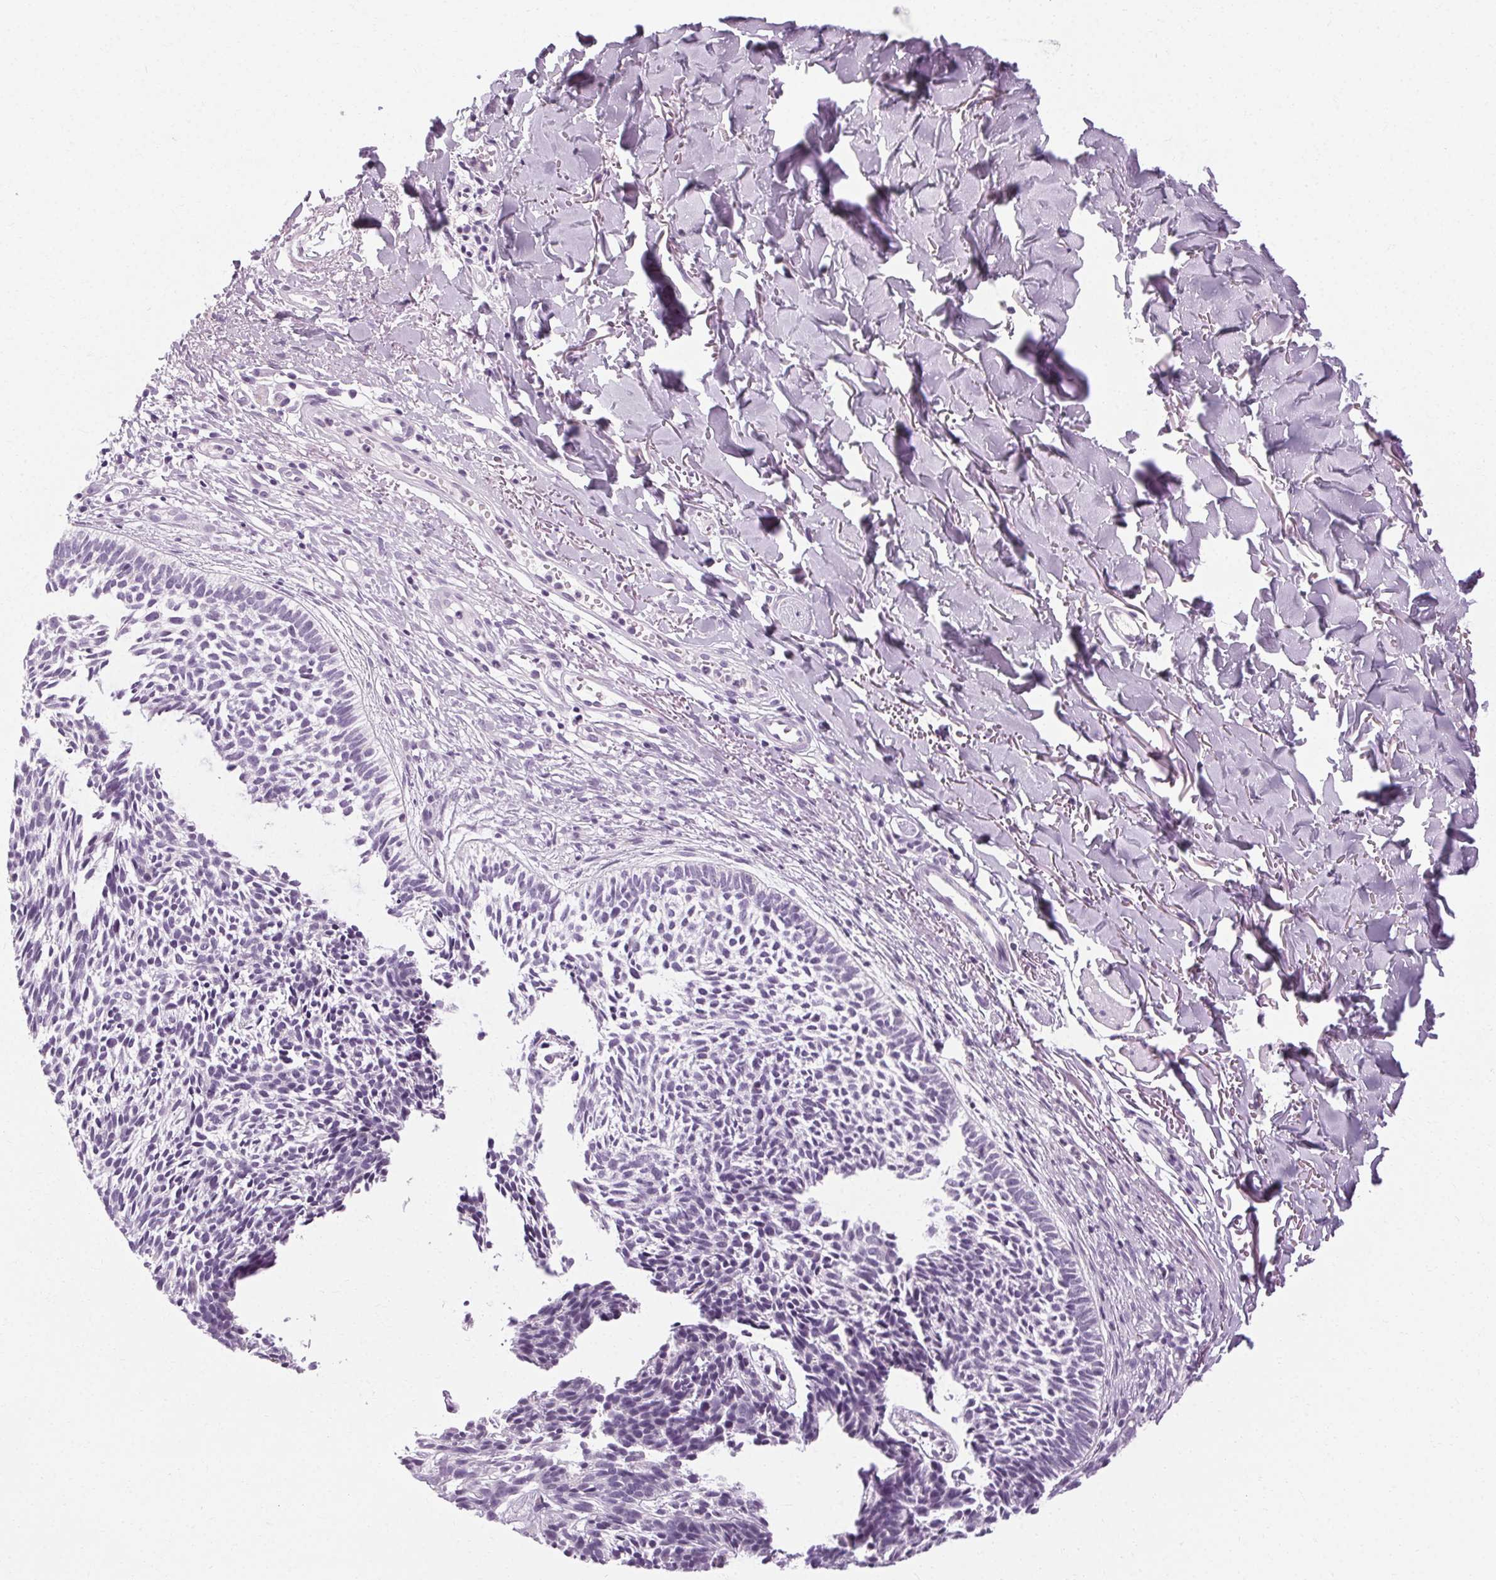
{"staining": {"intensity": "negative", "quantity": "none", "location": "none"}, "tissue": "skin cancer", "cell_type": "Tumor cells", "image_type": "cancer", "snomed": [{"axis": "morphology", "description": "Basal cell carcinoma"}, {"axis": "topography", "description": "Skin"}], "caption": "Tumor cells are negative for protein expression in human basal cell carcinoma (skin). Brightfield microscopy of immunohistochemistry stained with DAB (3,3'-diaminobenzidine) (brown) and hematoxylin (blue), captured at high magnification.", "gene": "POMC", "patient": {"sex": "male", "age": 78}}